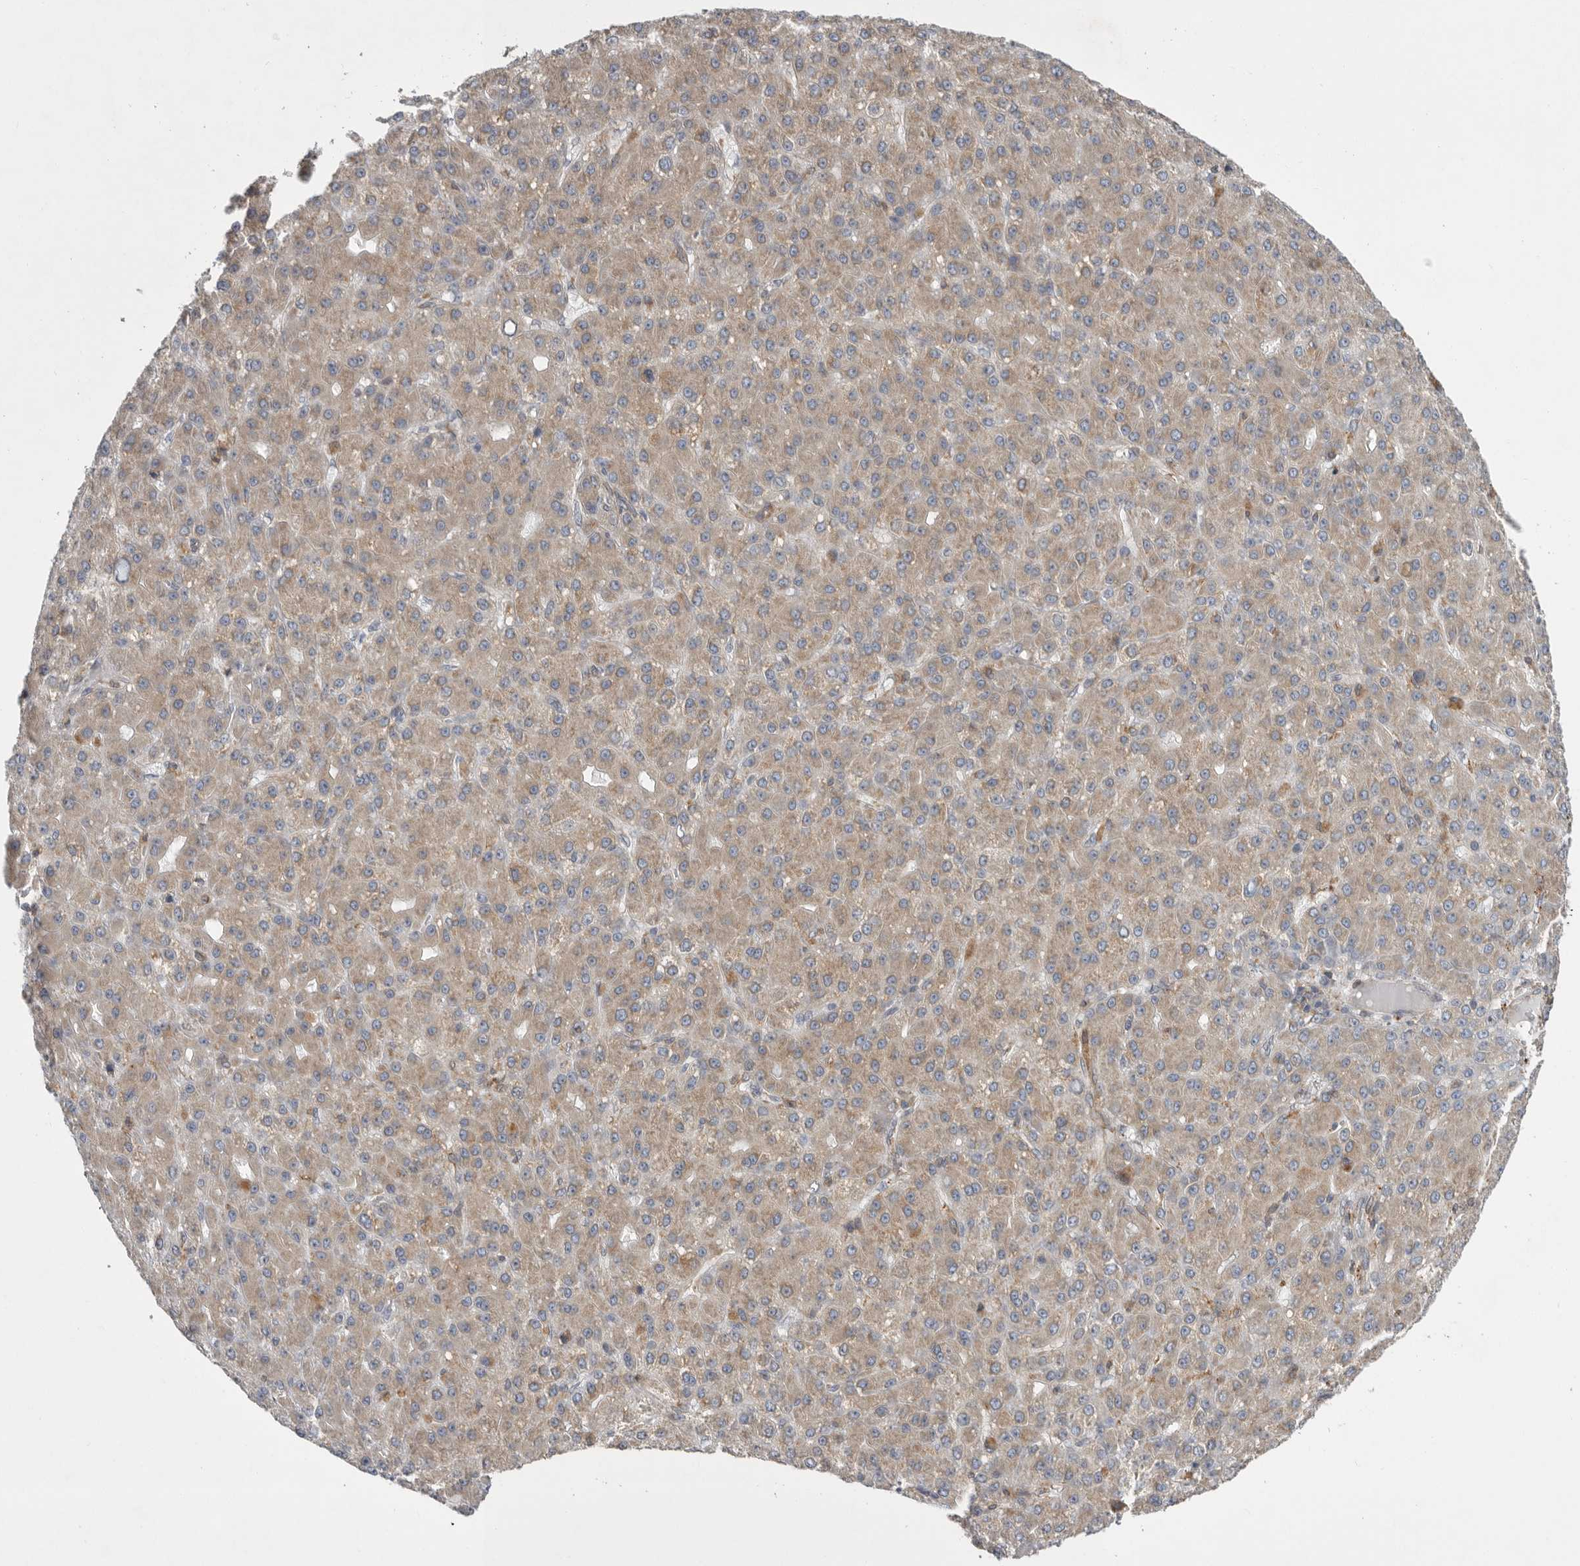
{"staining": {"intensity": "weak", "quantity": "25%-75%", "location": "cytoplasmic/membranous"}, "tissue": "liver cancer", "cell_type": "Tumor cells", "image_type": "cancer", "snomed": [{"axis": "morphology", "description": "Carcinoma, Hepatocellular, NOS"}, {"axis": "topography", "description": "Liver"}], "caption": "Immunohistochemical staining of liver hepatocellular carcinoma shows low levels of weak cytoplasmic/membranous protein expression in about 25%-75% of tumor cells.", "gene": "GANAB", "patient": {"sex": "male", "age": 67}}